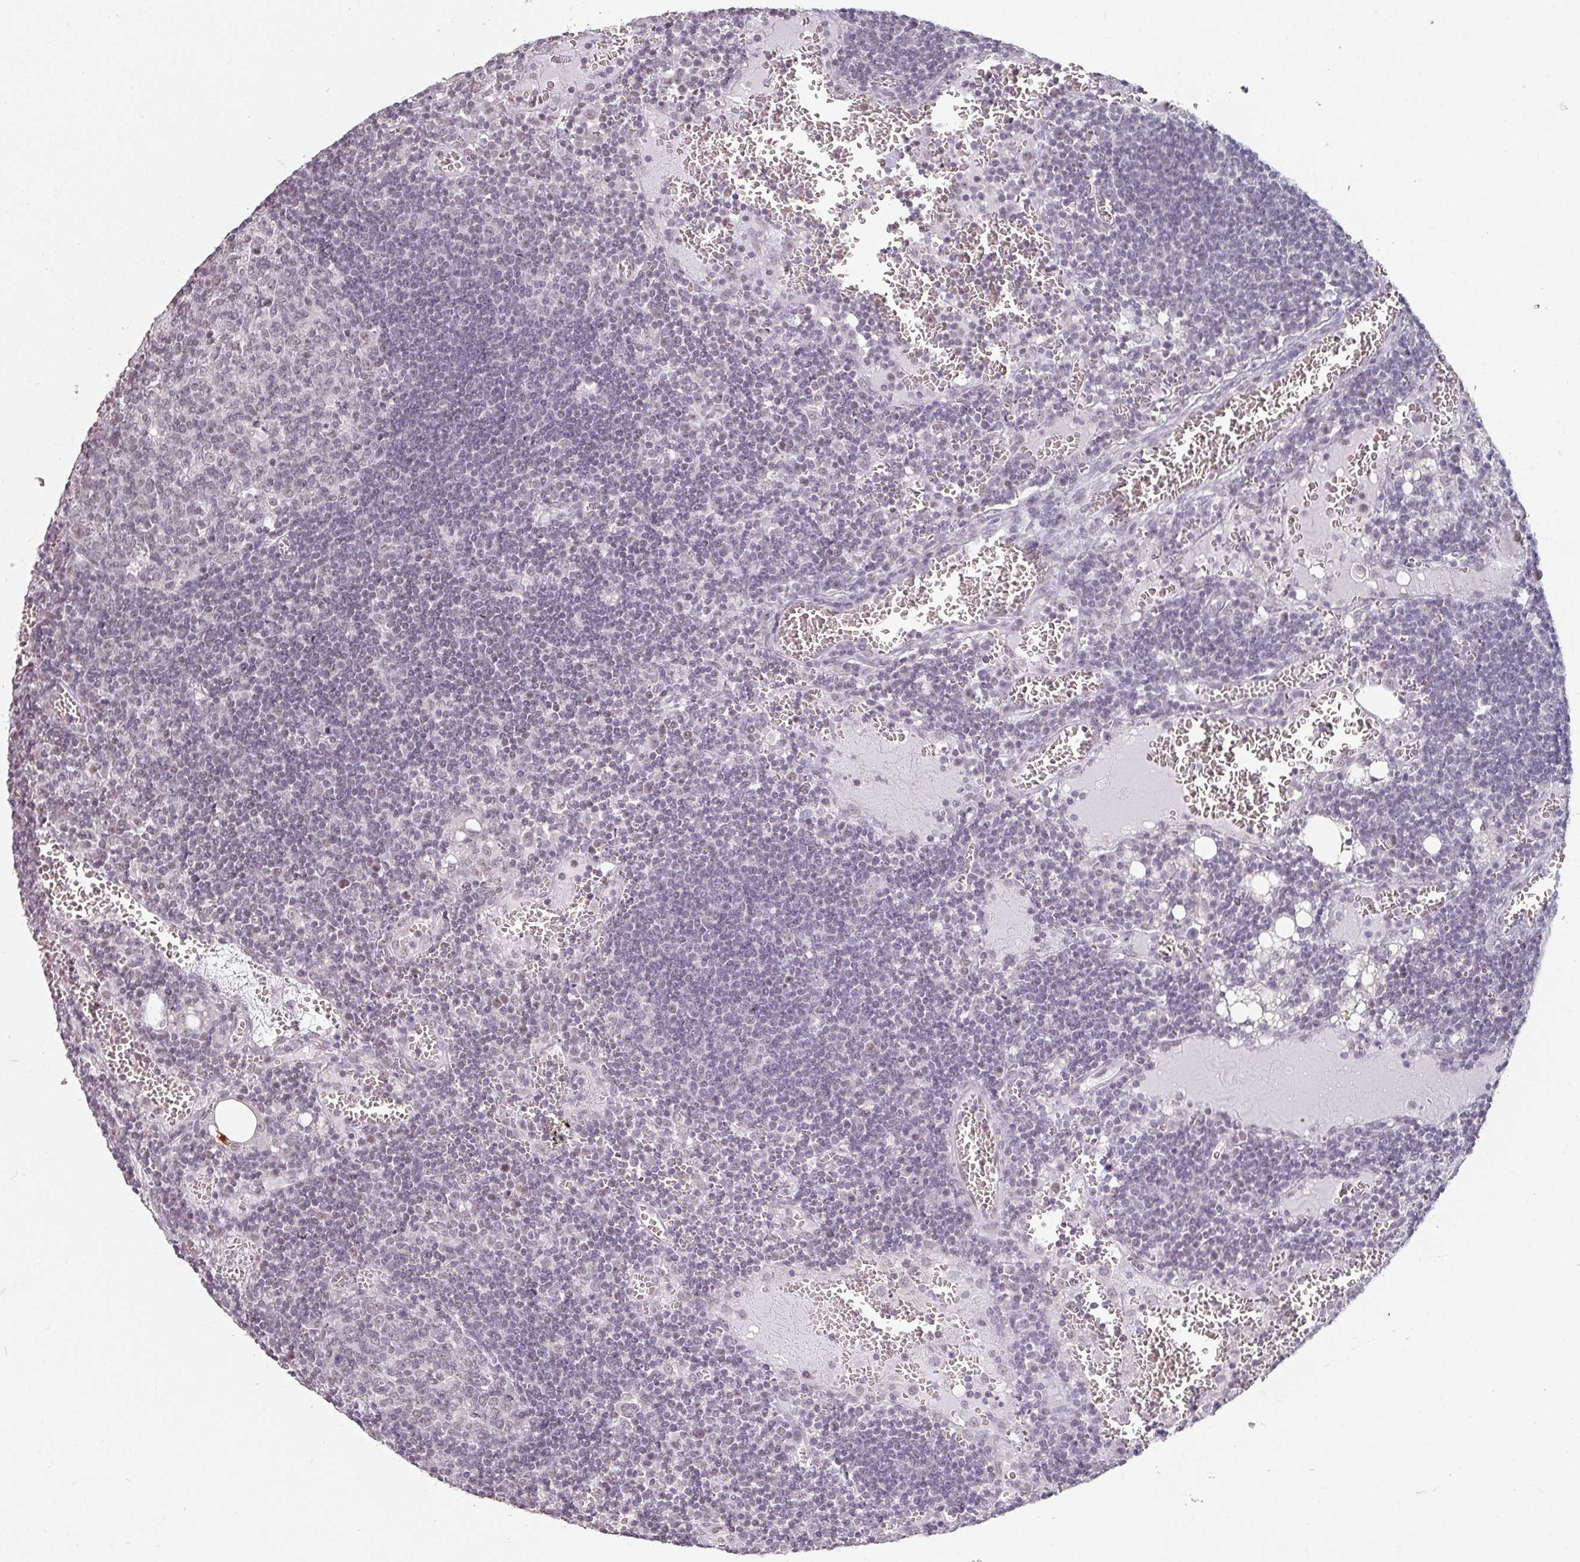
{"staining": {"intensity": "negative", "quantity": "none", "location": "none"}, "tissue": "lymph node", "cell_type": "Germinal center cells", "image_type": "normal", "snomed": [{"axis": "morphology", "description": "Normal tissue, NOS"}, {"axis": "topography", "description": "Lymph node"}], "caption": "IHC photomicrograph of unremarkable human lymph node stained for a protein (brown), which exhibits no positivity in germinal center cells.", "gene": "SPRR1A", "patient": {"sex": "female", "age": 73}}